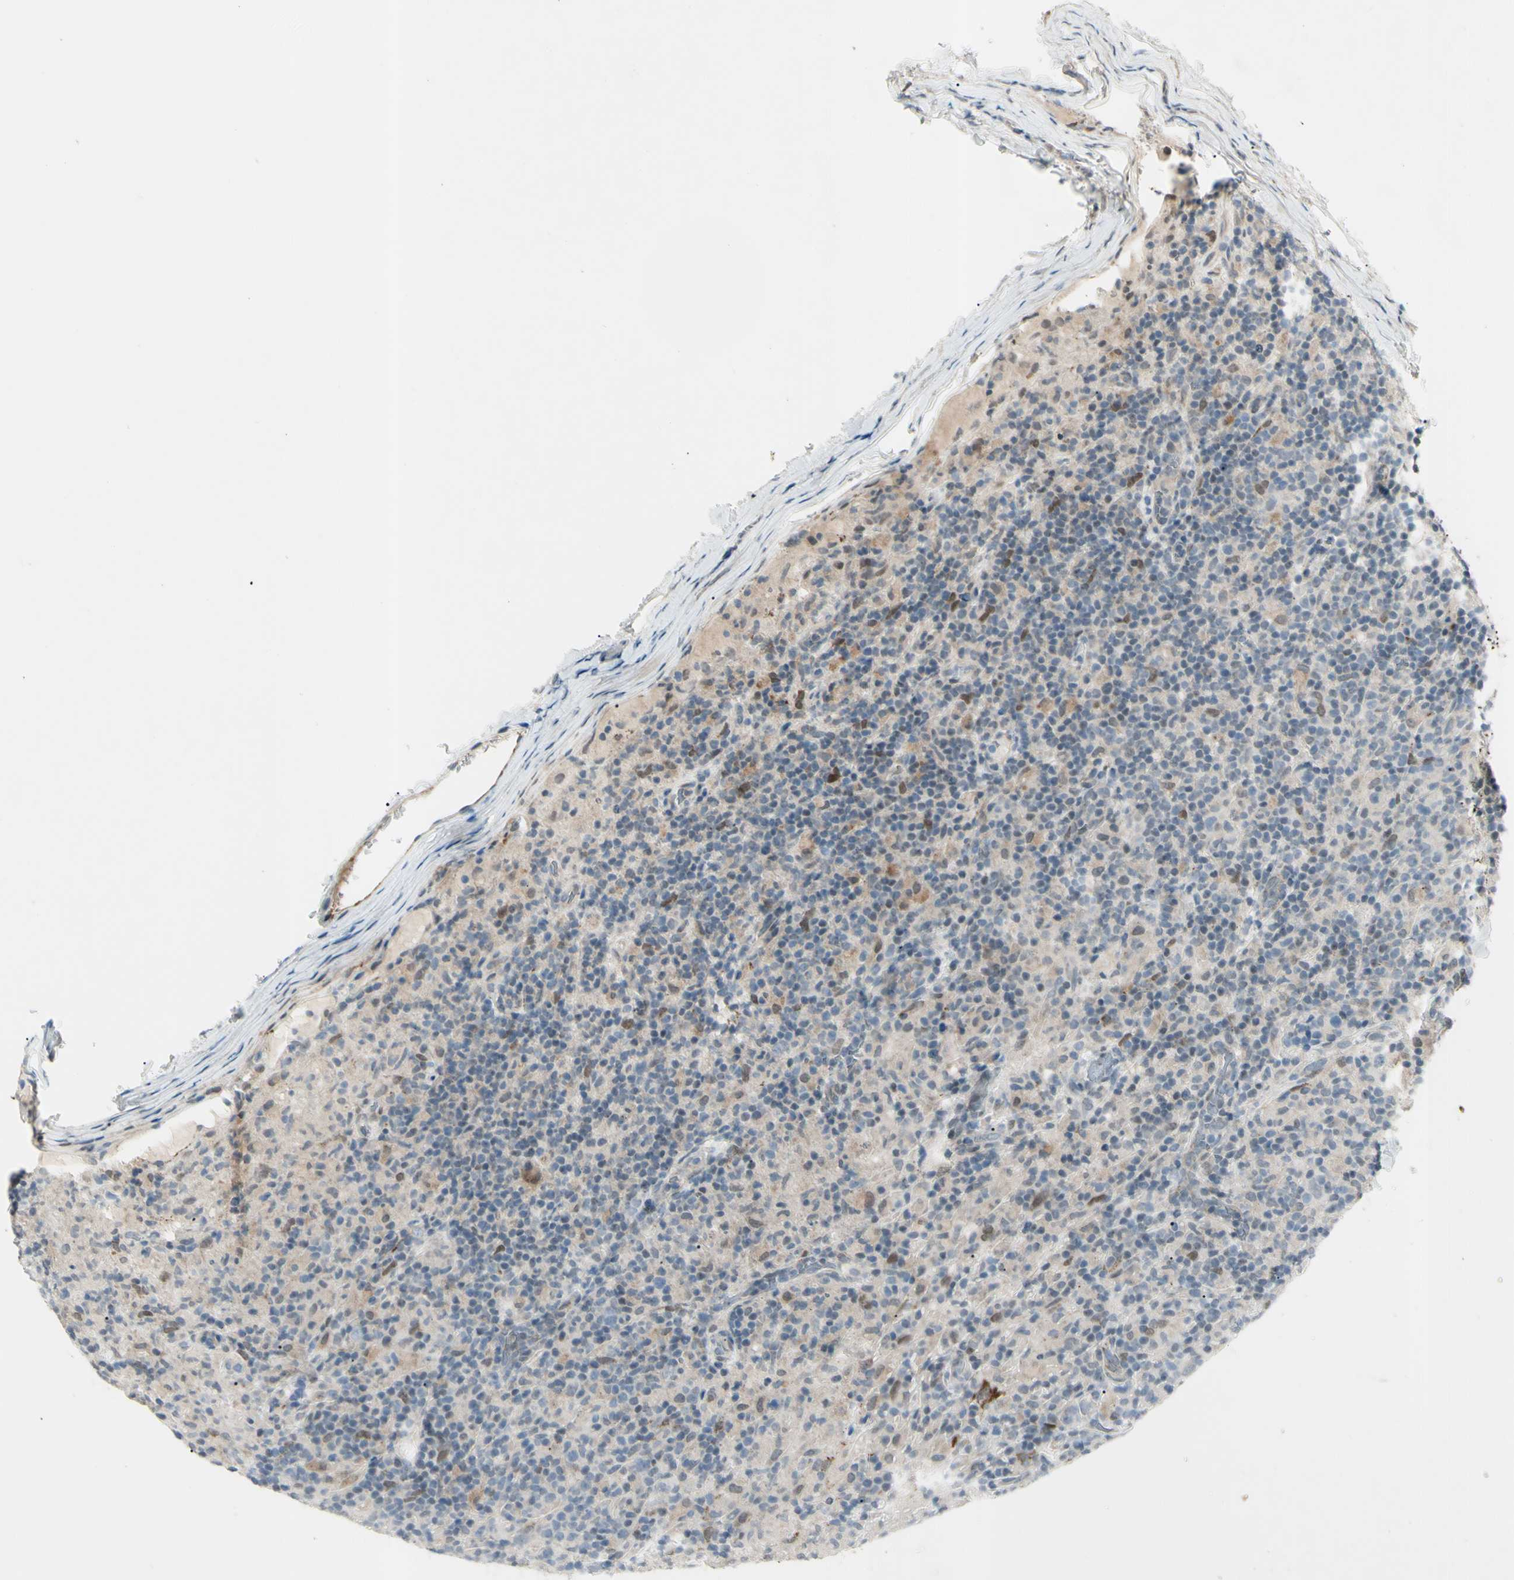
{"staining": {"intensity": "negative", "quantity": "none", "location": "none"}, "tissue": "lymphoma", "cell_type": "Tumor cells", "image_type": "cancer", "snomed": [{"axis": "morphology", "description": "Hodgkin's disease, NOS"}, {"axis": "topography", "description": "Lymph node"}], "caption": "Immunohistochemistry micrograph of neoplastic tissue: human lymphoma stained with DAB exhibits no significant protein expression in tumor cells. Nuclei are stained in blue.", "gene": "FGFR2", "patient": {"sex": "male", "age": 70}}